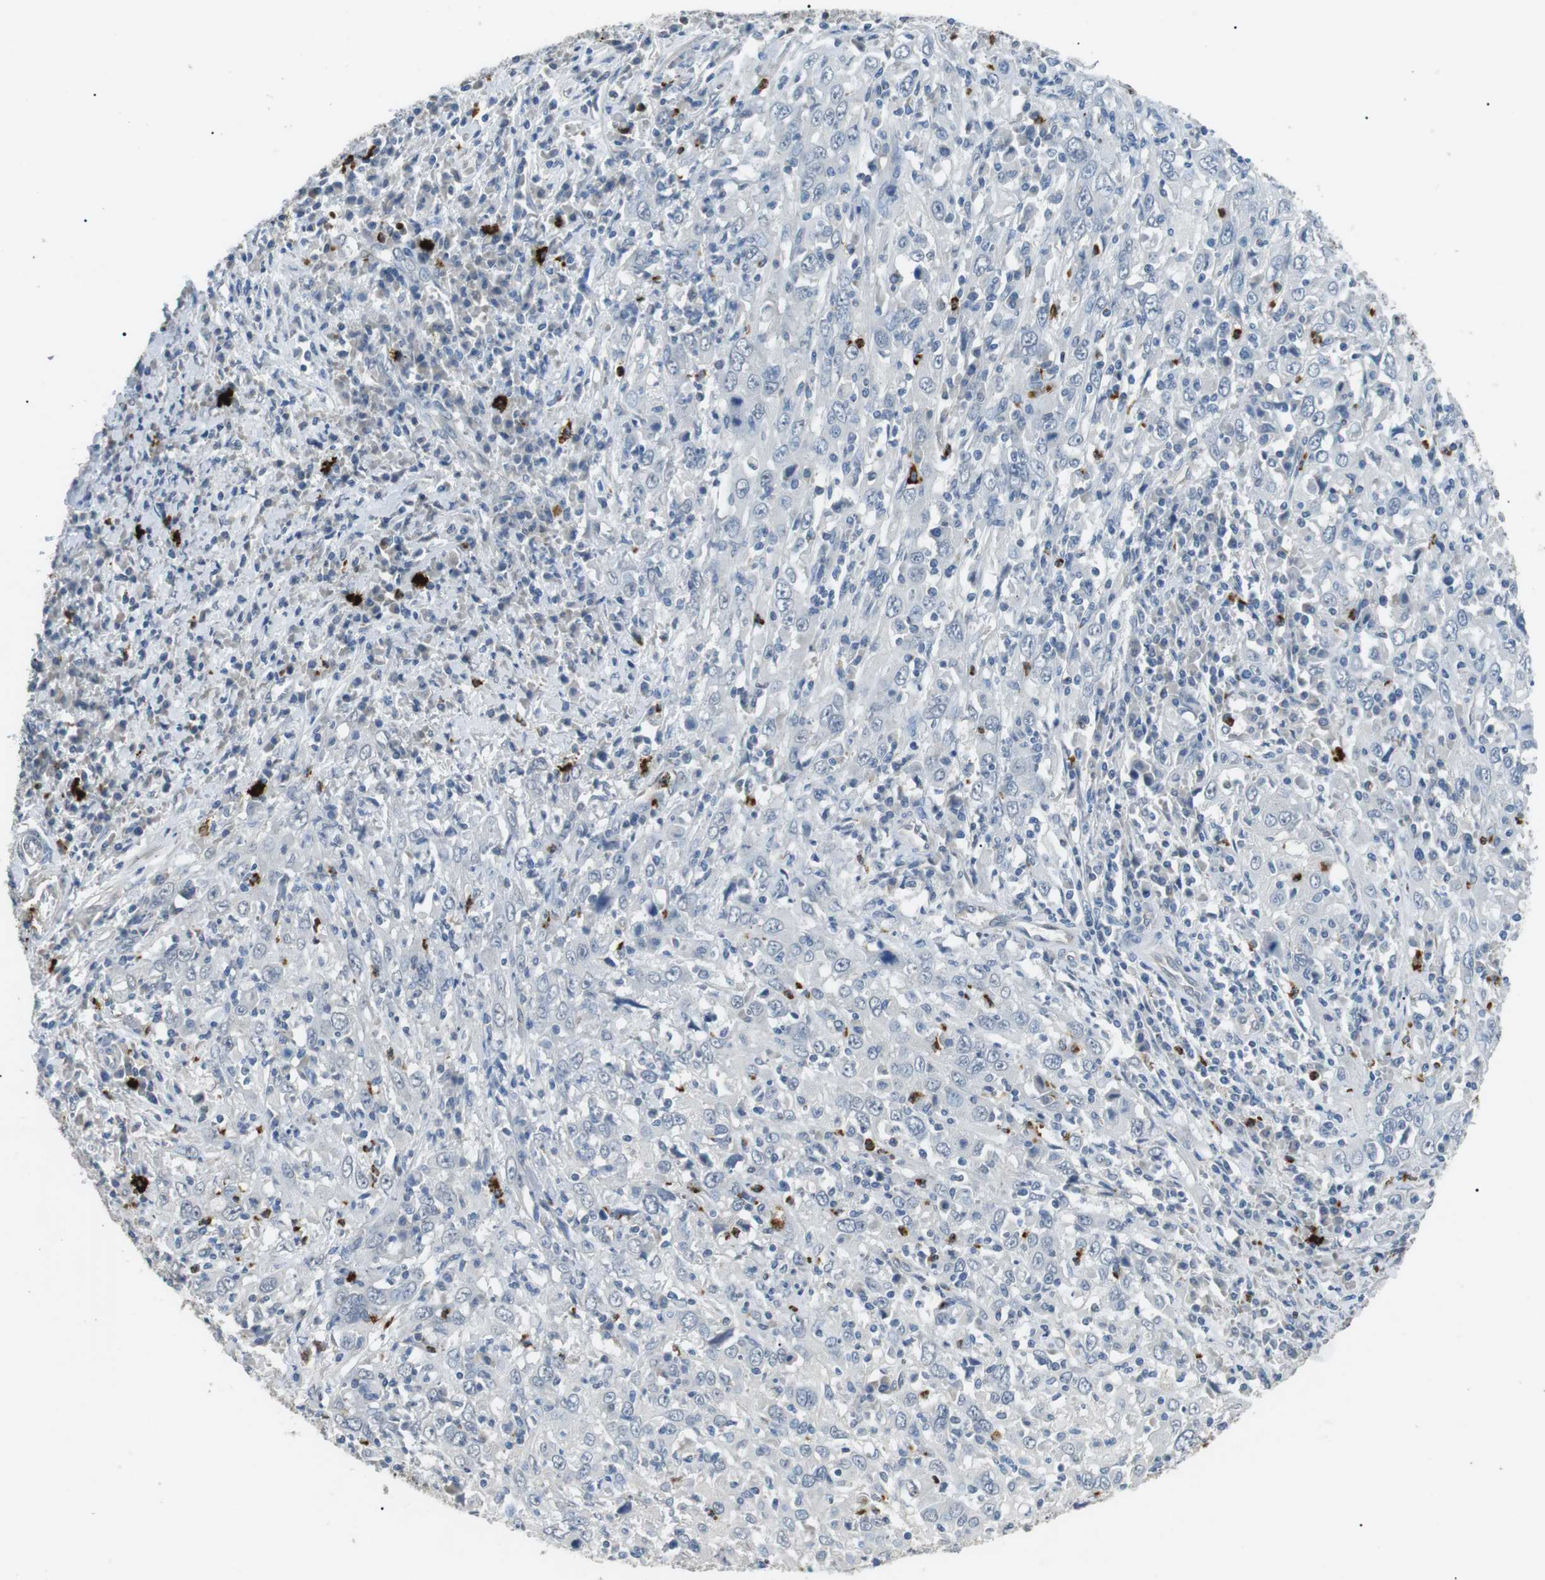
{"staining": {"intensity": "negative", "quantity": "none", "location": "none"}, "tissue": "cervical cancer", "cell_type": "Tumor cells", "image_type": "cancer", "snomed": [{"axis": "morphology", "description": "Squamous cell carcinoma, NOS"}, {"axis": "topography", "description": "Cervix"}], "caption": "Micrograph shows no protein expression in tumor cells of cervical cancer (squamous cell carcinoma) tissue.", "gene": "GZMM", "patient": {"sex": "female", "age": 46}}